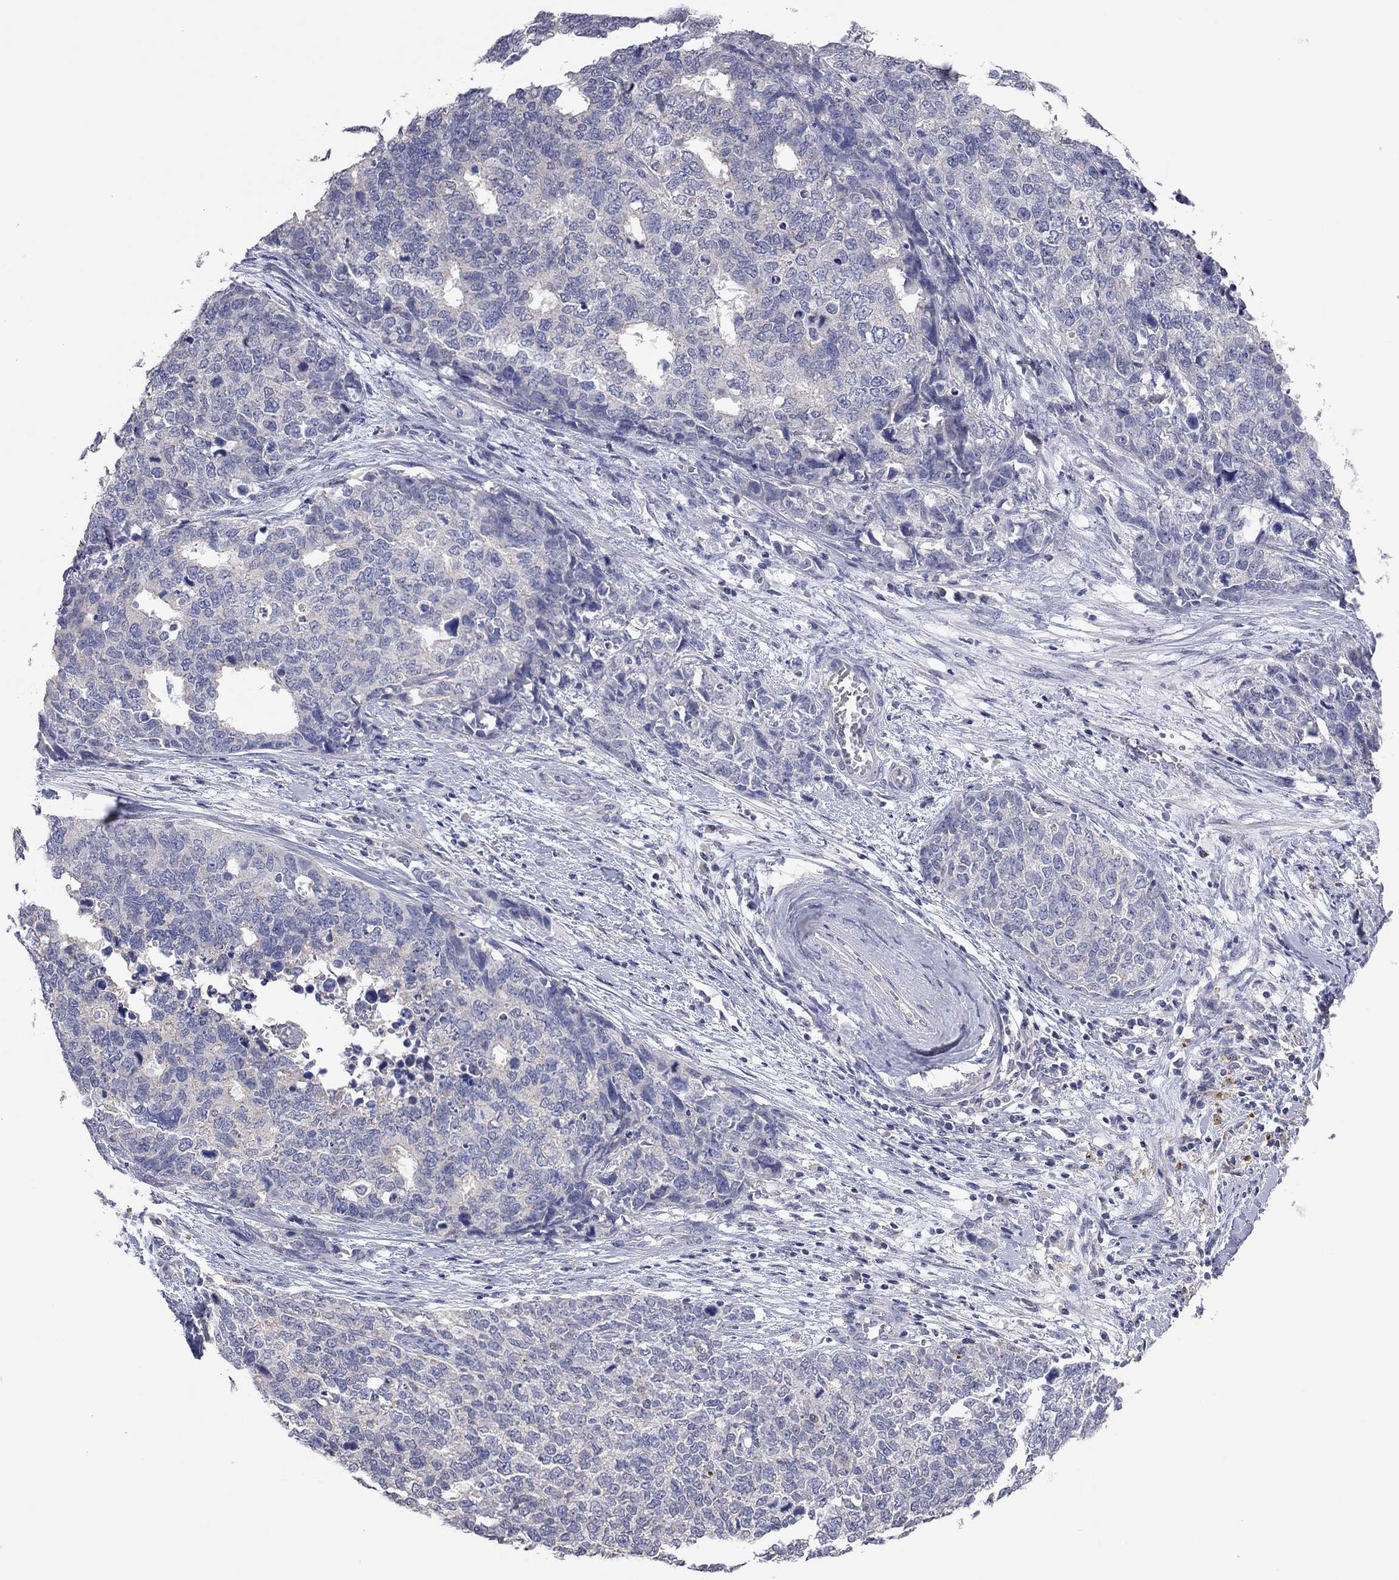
{"staining": {"intensity": "negative", "quantity": "none", "location": "none"}, "tissue": "cervical cancer", "cell_type": "Tumor cells", "image_type": "cancer", "snomed": [{"axis": "morphology", "description": "Squamous cell carcinoma, NOS"}, {"axis": "topography", "description": "Cervix"}], "caption": "DAB immunohistochemical staining of cervical squamous cell carcinoma reveals no significant positivity in tumor cells.", "gene": "MMP13", "patient": {"sex": "female", "age": 63}}